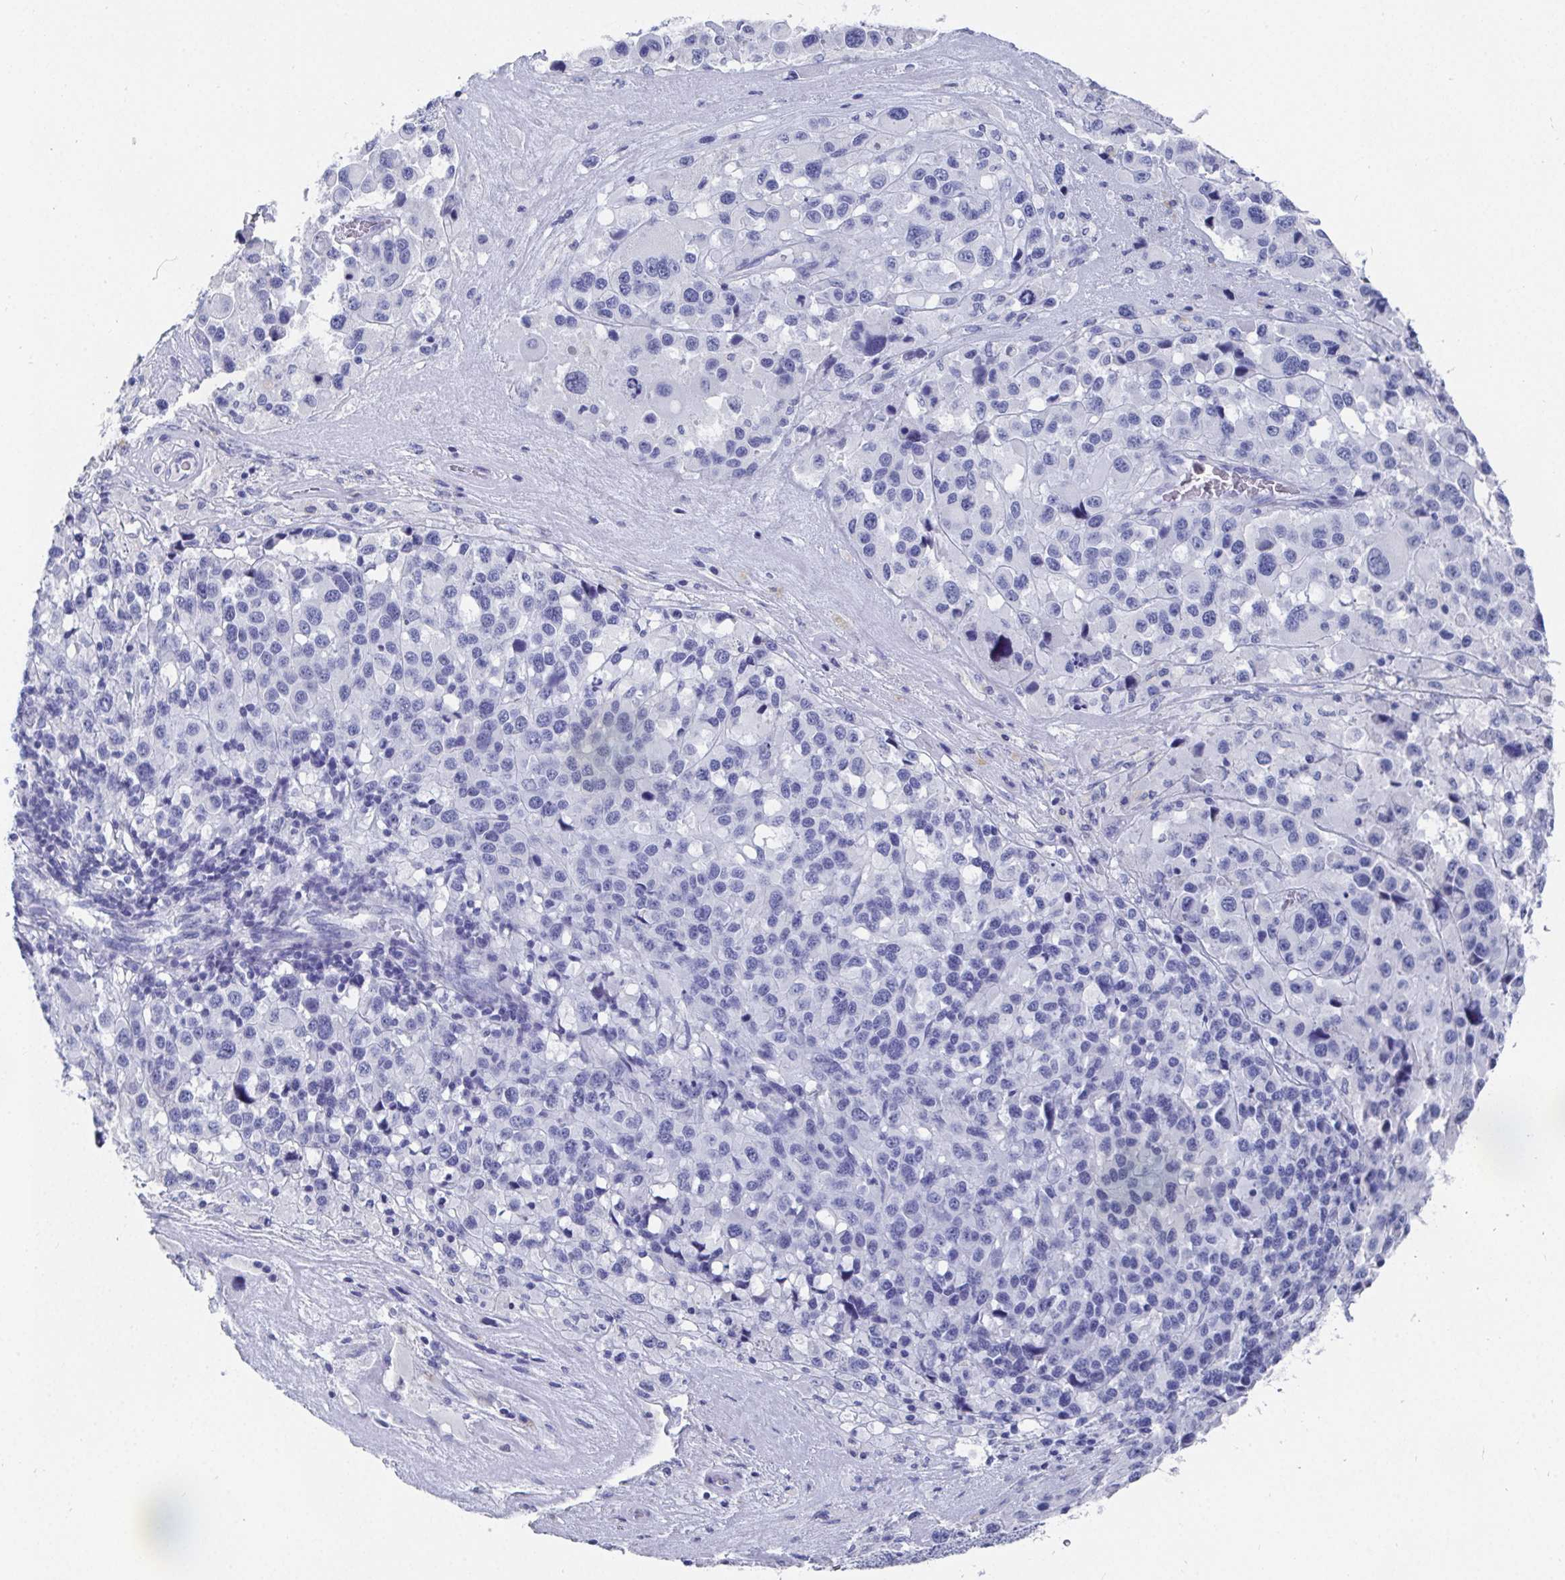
{"staining": {"intensity": "negative", "quantity": "none", "location": "none"}, "tissue": "melanoma", "cell_type": "Tumor cells", "image_type": "cancer", "snomed": [{"axis": "morphology", "description": "Malignant melanoma, Metastatic site"}, {"axis": "topography", "description": "Lymph node"}], "caption": "An IHC photomicrograph of malignant melanoma (metastatic site) is shown. There is no staining in tumor cells of malignant melanoma (metastatic site).", "gene": "GRIA1", "patient": {"sex": "female", "age": 65}}